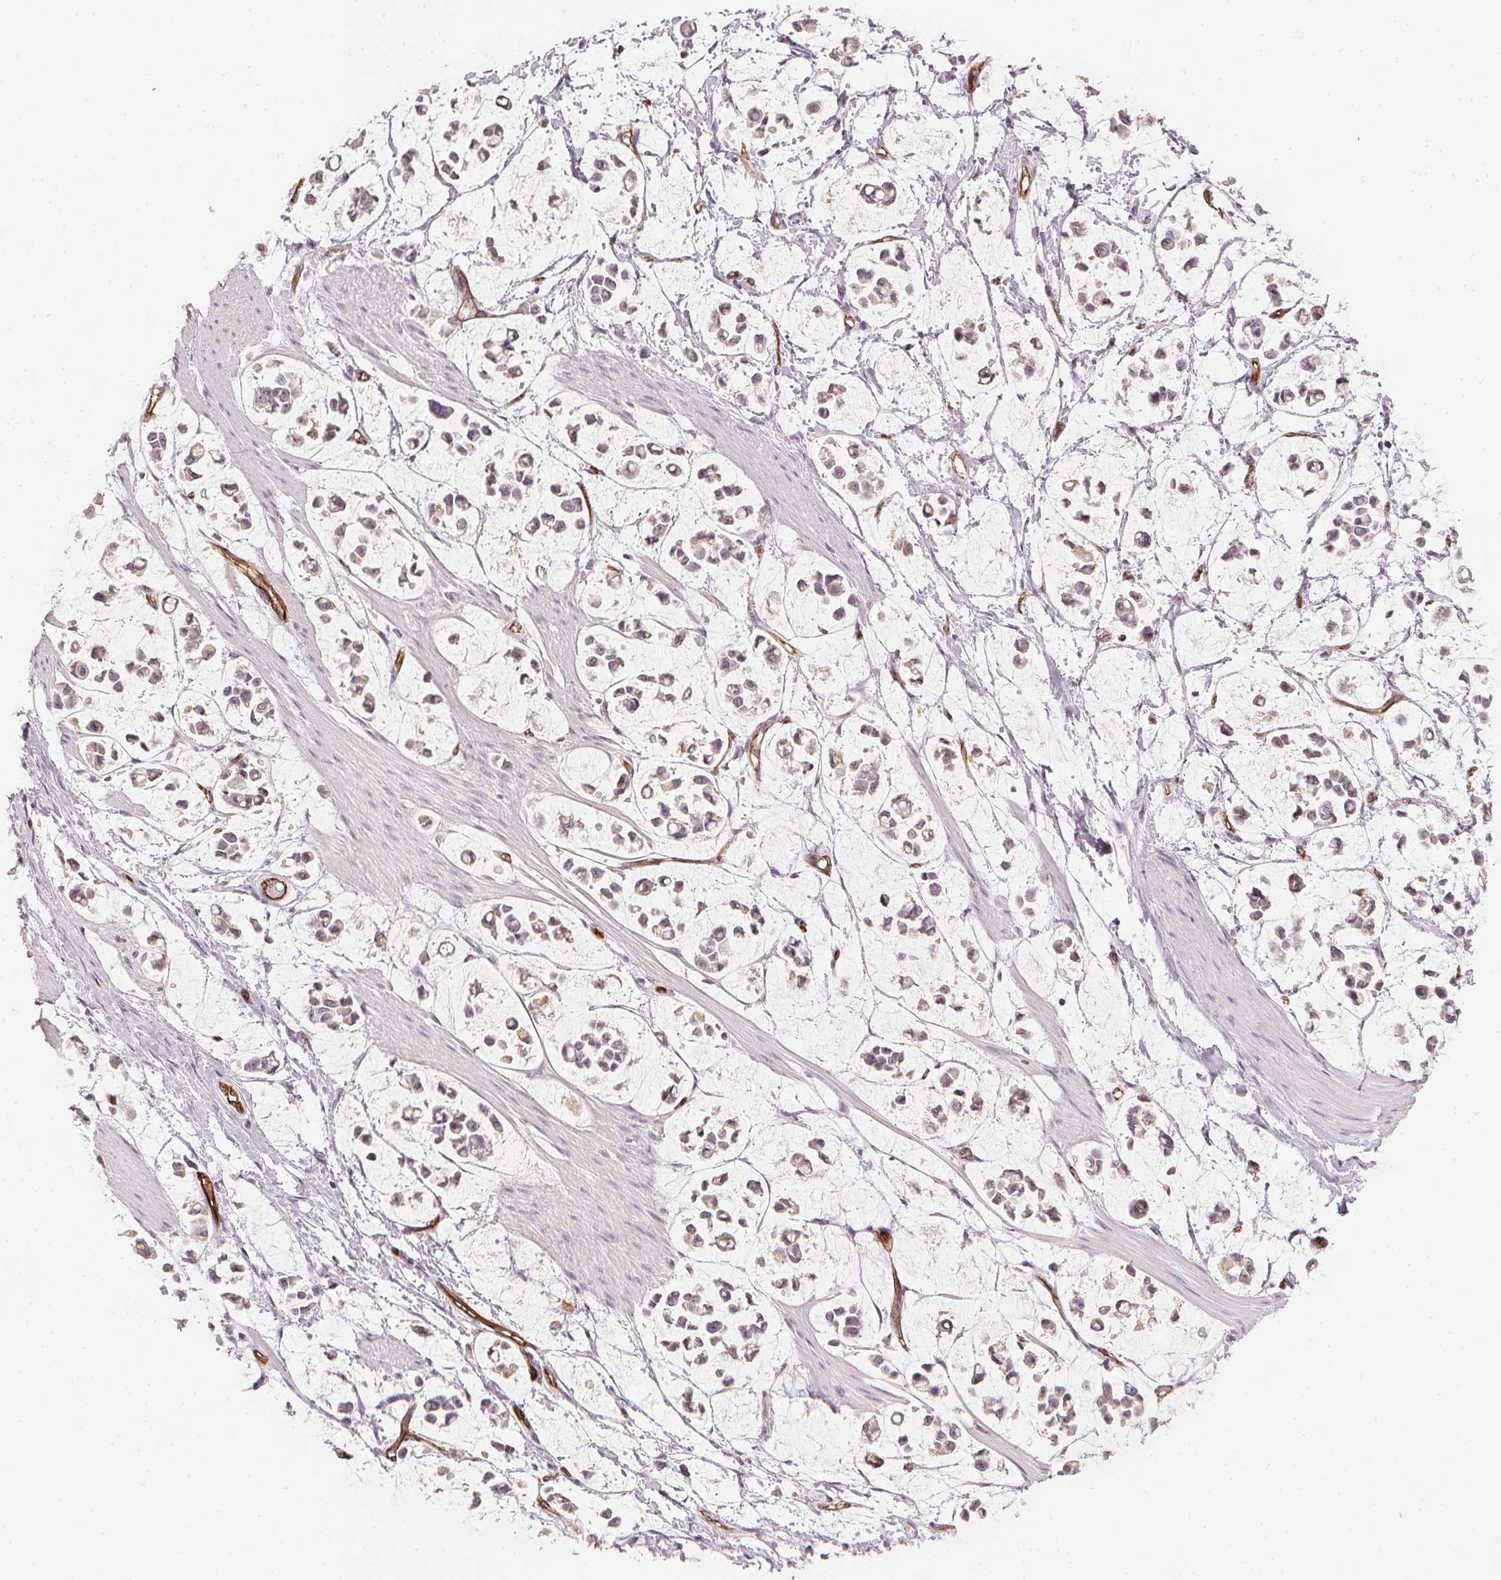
{"staining": {"intensity": "negative", "quantity": "none", "location": "none"}, "tissue": "stomach cancer", "cell_type": "Tumor cells", "image_type": "cancer", "snomed": [{"axis": "morphology", "description": "Adenocarcinoma, NOS"}, {"axis": "topography", "description": "Stomach"}], "caption": "Tumor cells show no significant protein expression in stomach cancer.", "gene": "CIB1", "patient": {"sex": "male", "age": 82}}